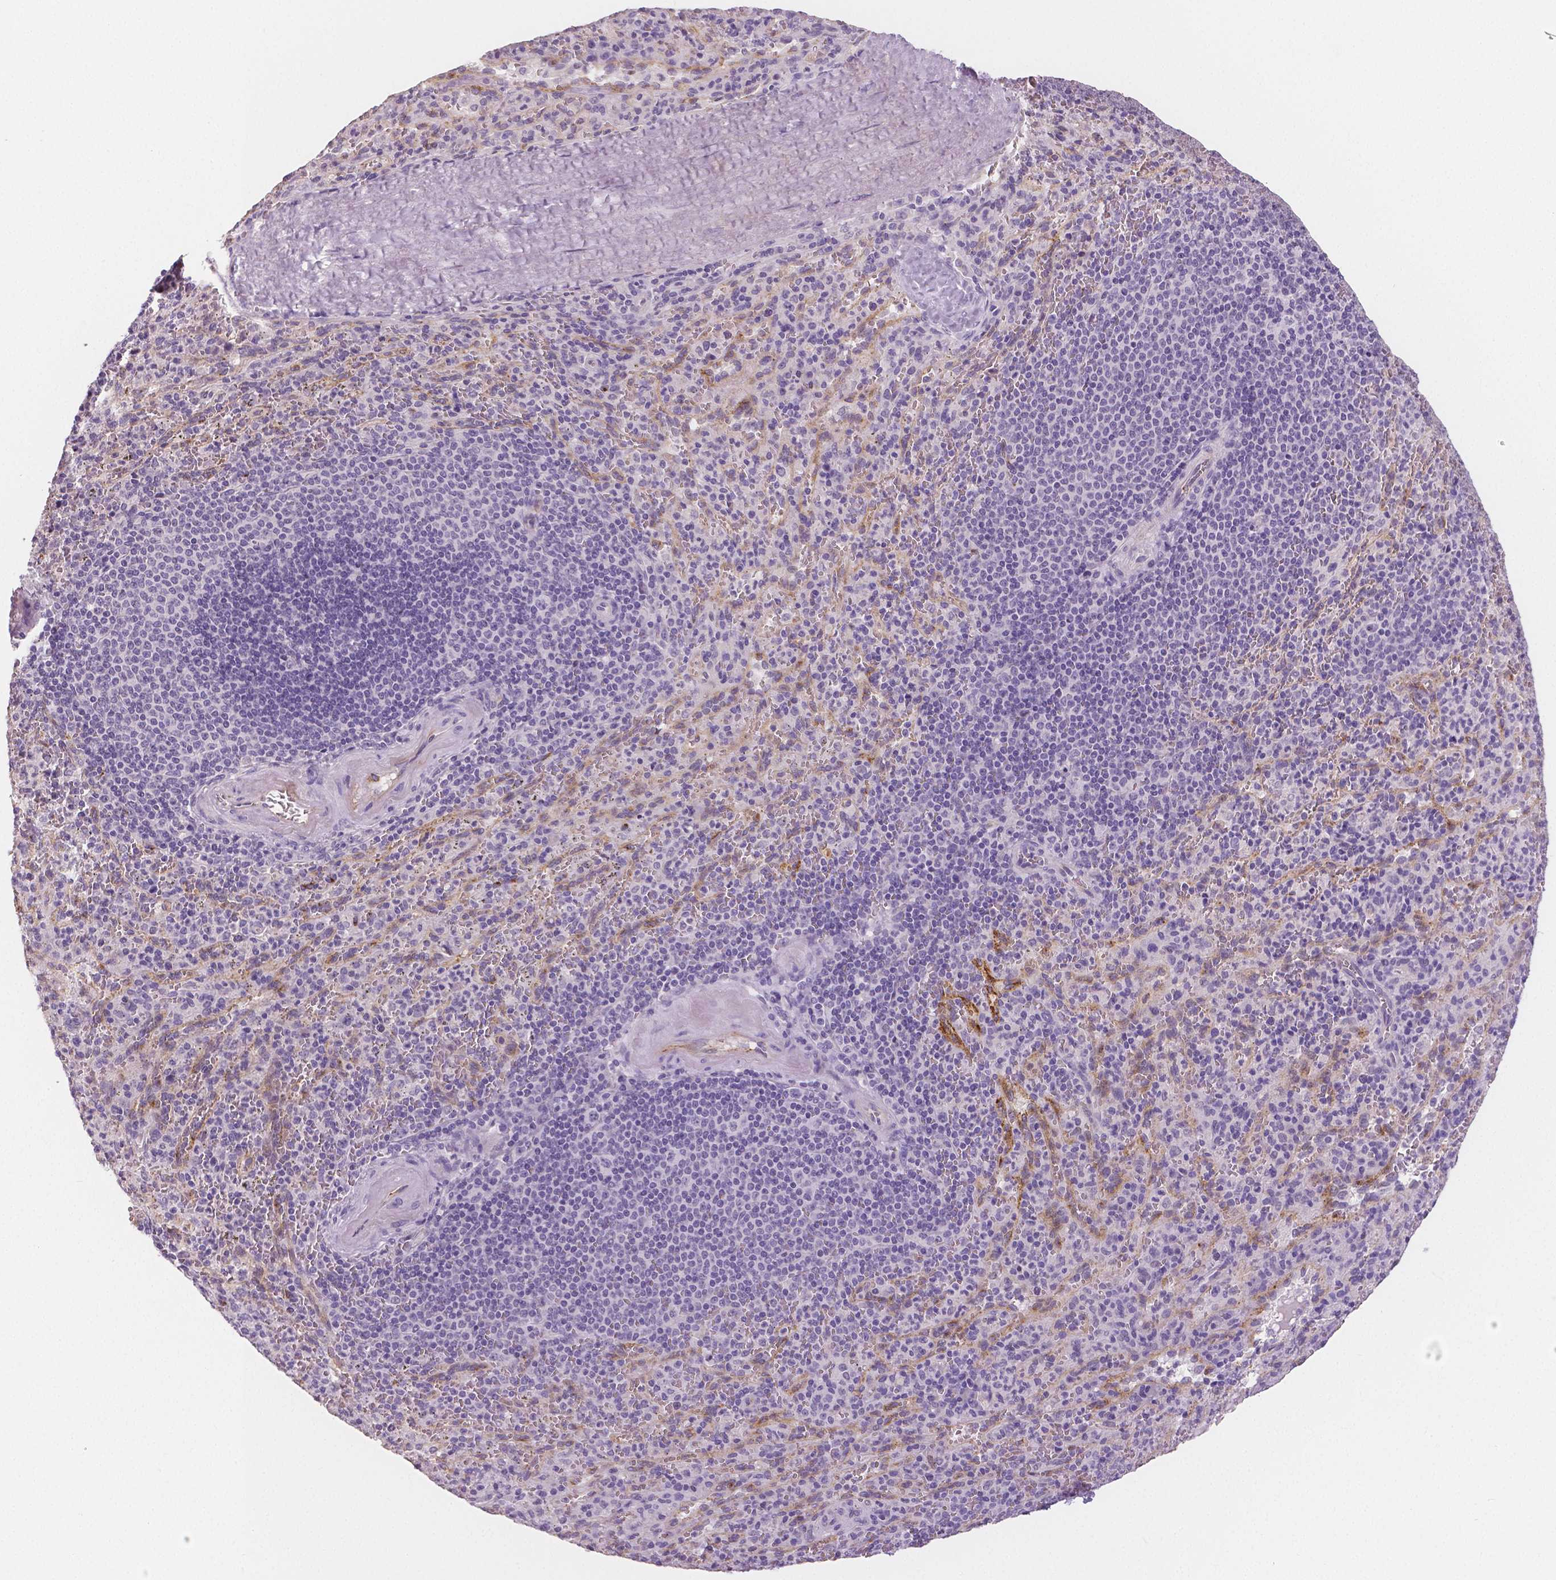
{"staining": {"intensity": "negative", "quantity": "none", "location": "none"}, "tissue": "spleen", "cell_type": "Cells in red pulp", "image_type": "normal", "snomed": [{"axis": "morphology", "description": "Normal tissue, NOS"}, {"axis": "topography", "description": "Spleen"}], "caption": "Spleen was stained to show a protein in brown. There is no significant expression in cells in red pulp.", "gene": "TSPAN7", "patient": {"sex": "male", "age": 57}}